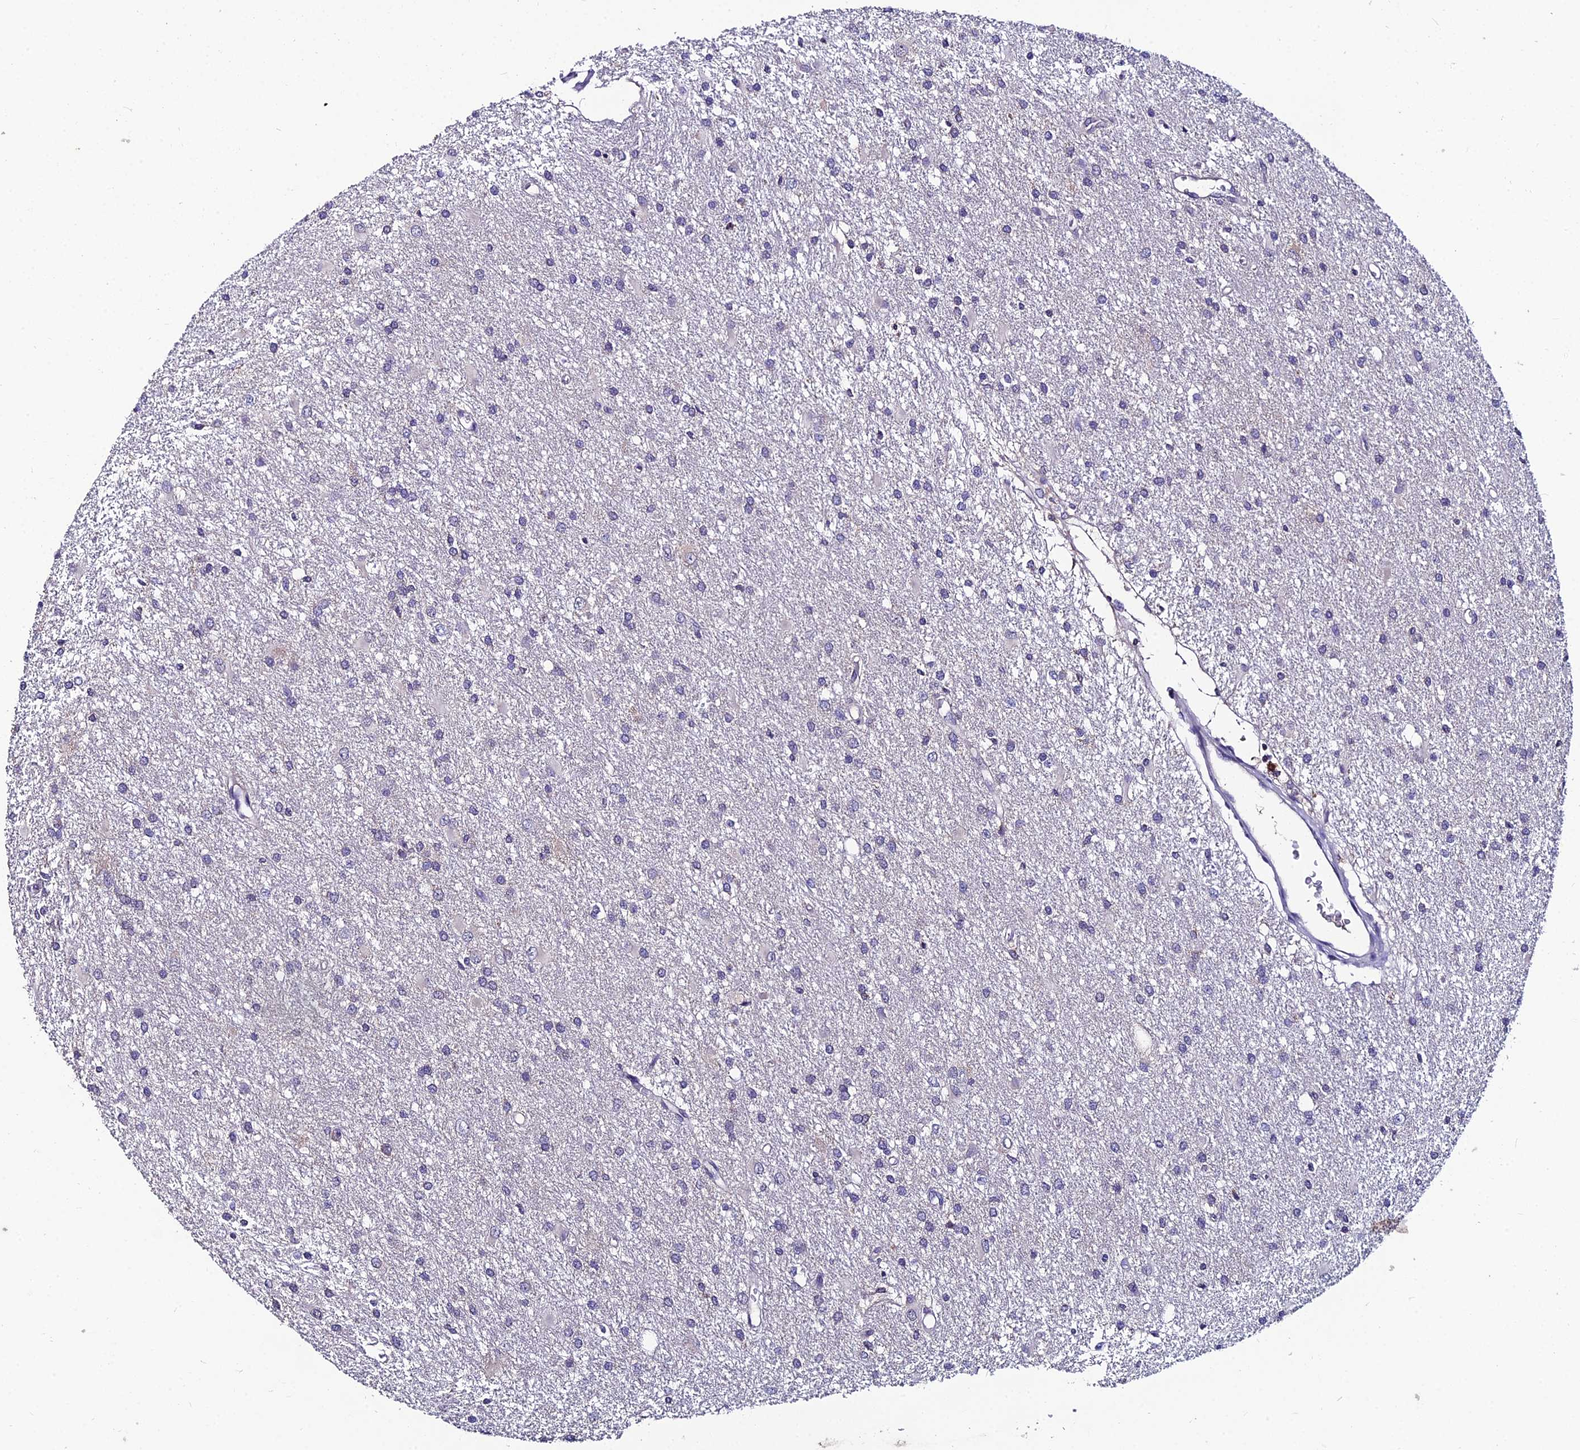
{"staining": {"intensity": "negative", "quantity": "none", "location": "none"}, "tissue": "glioma", "cell_type": "Tumor cells", "image_type": "cancer", "snomed": [{"axis": "morphology", "description": "Glioma, malignant, High grade"}, {"axis": "topography", "description": "Brain"}], "caption": "Photomicrograph shows no significant protein staining in tumor cells of glioma.", "gene": "LGALS7", "patient": {"sex": "female", "age": 50}}